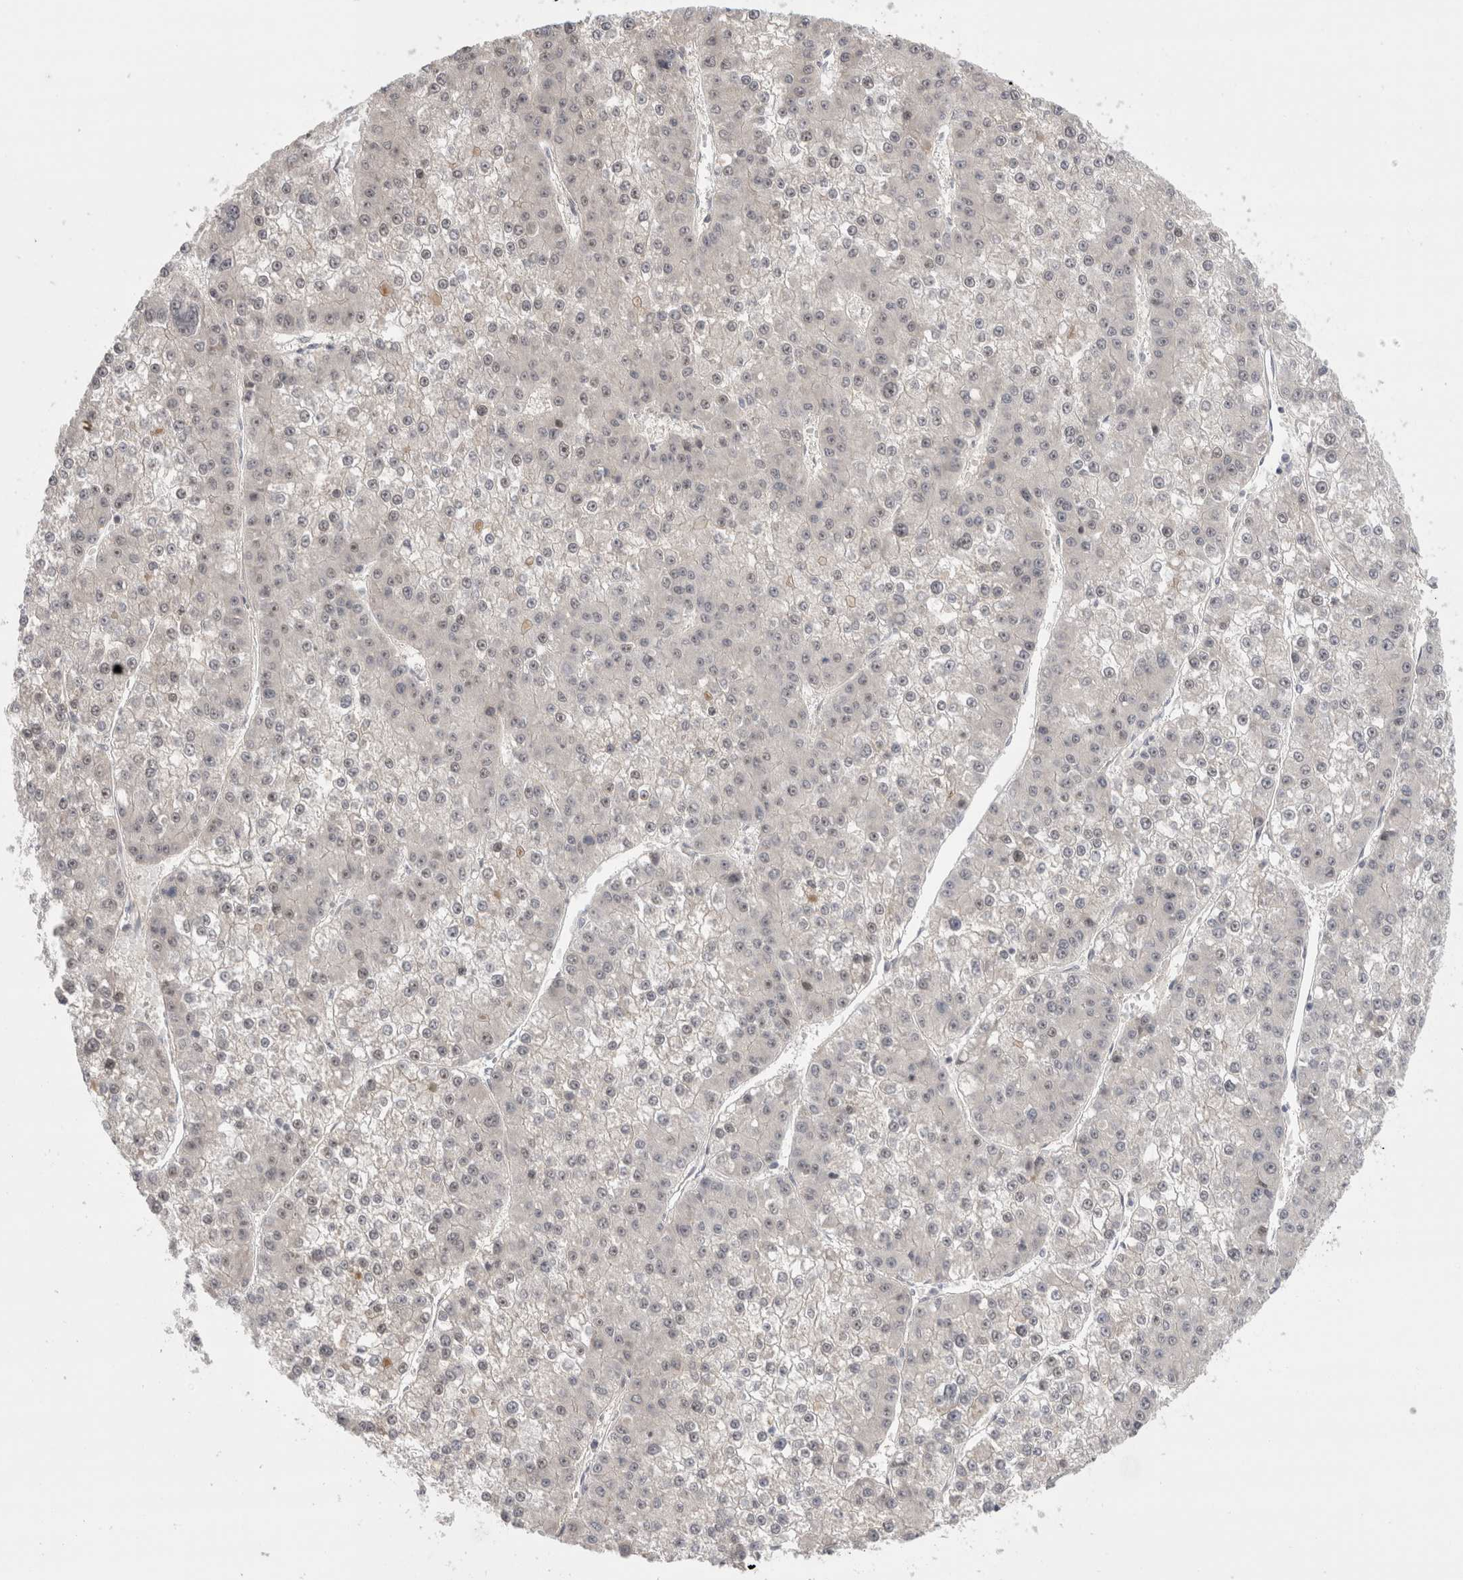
{"staining": {"intensity": "weak", "quantity": ">75%", "location": "nuclear"}, "tissue": "liver cancer", "cell_type": "Tumor cells", "image_type": "cancer", "snomed": [{"axis": "morphology", "description": "Carcinoma, Hepatocellular, NOS"}, {"axis": "topography", "description": "Liver"}], "caption": "Liver cancer (hepatocellular carcinoma) stained with DAB (3,3'-diaminobenzidine) immunohistochemistry (IHC) demonstrates low levels of weak nuclear expression in approximately >75% of tumor cells. (DAB = brown stain, brightfield microscopy at high magnification).", "gene": "ZNF24", "patient": {"sex": "female", "age": 73}}